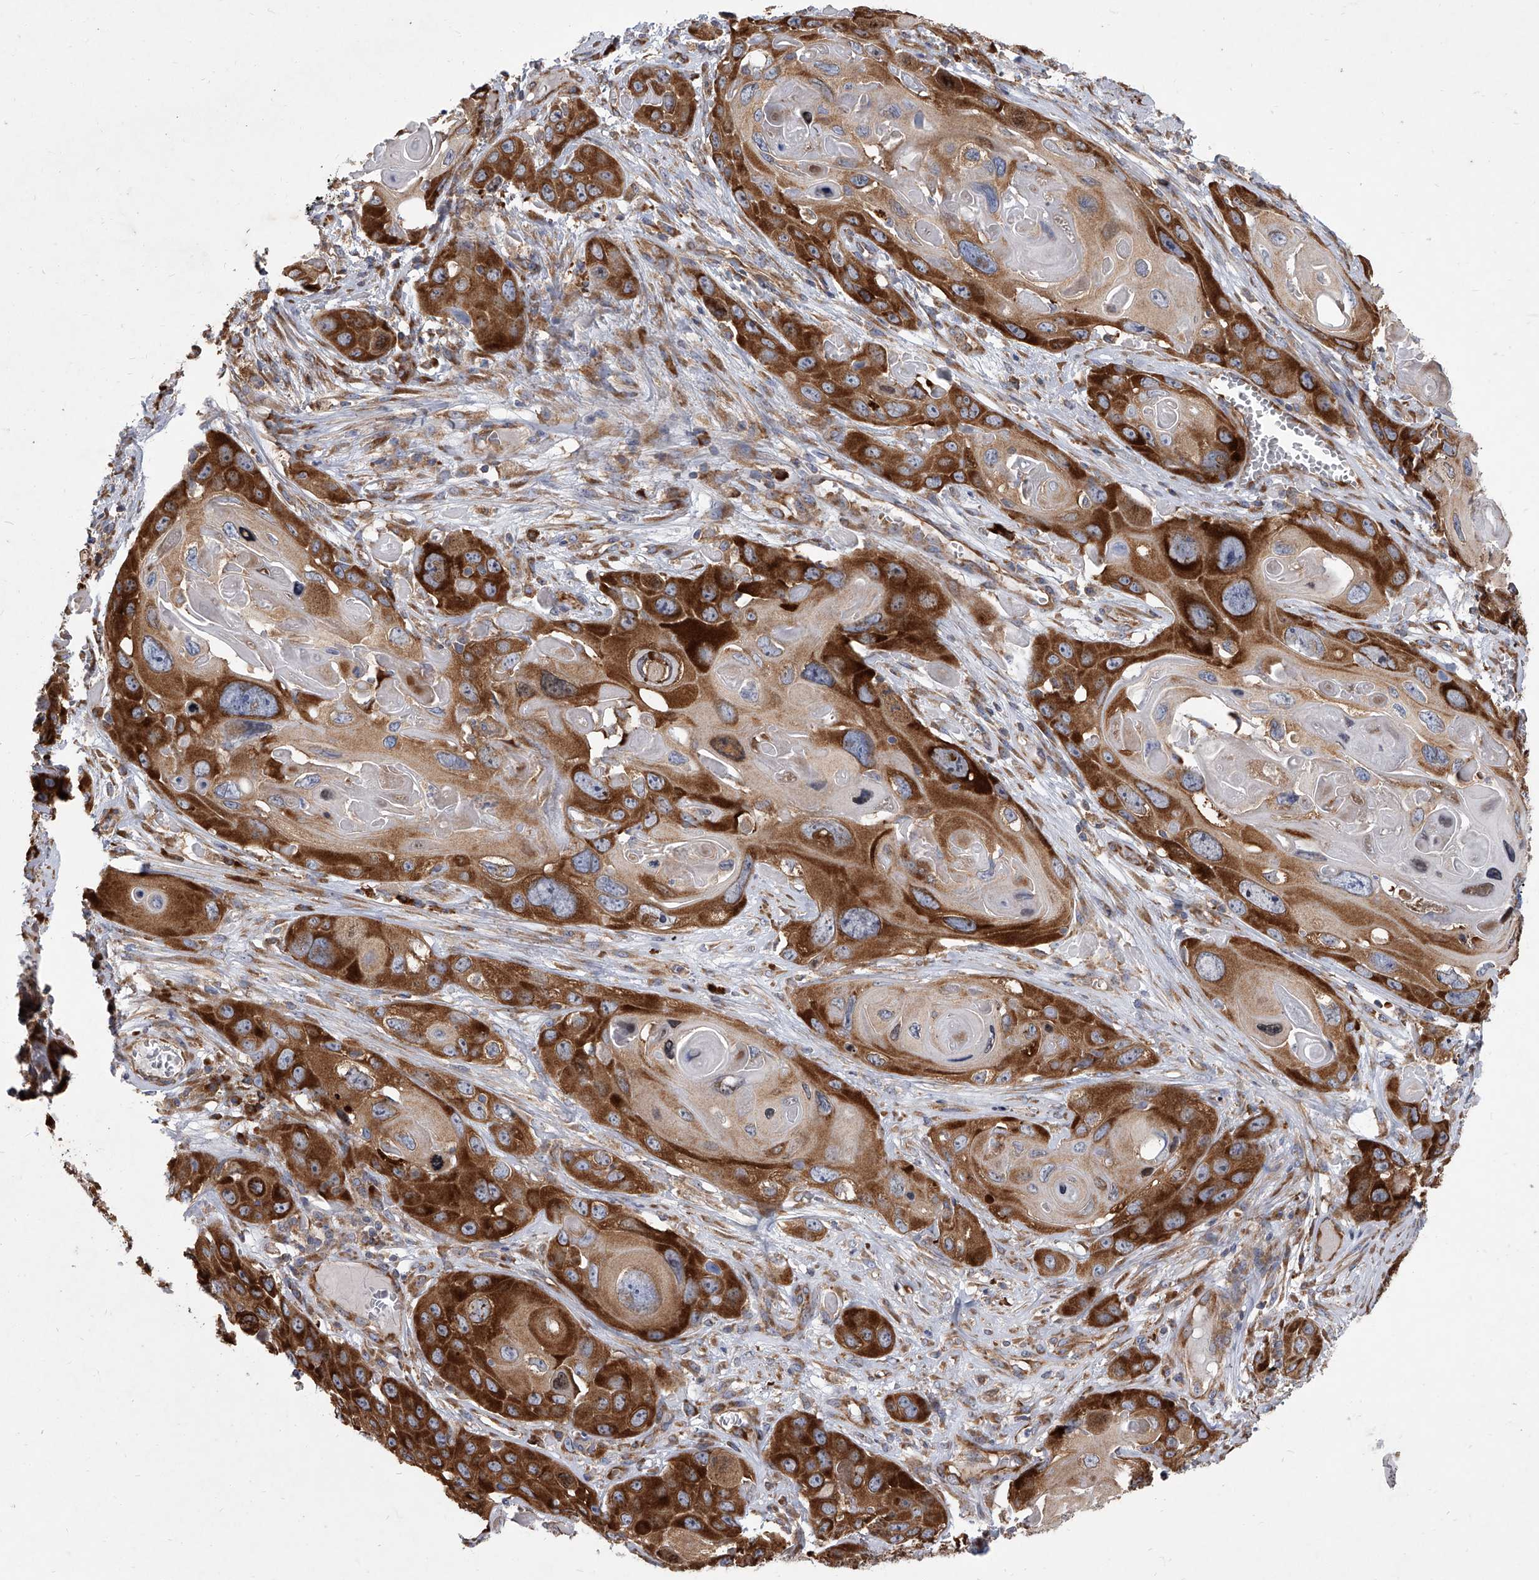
{"staining": {"intensity": "strong", "quantity": ">75%", "location": "cytoplasmic/membranous"}, "tissue": "skin cancer", "cell_type": "Tumor cells", "image_type": "cancer", "snomed": [{"axis": "morphology", "description": "Squamous cell carcinoma, NOS"}, {"axis": "topography", "description": "Skin"}], "caption": "DAB (3,3'-diaminobenzidine) immunohistochemical staining of skin cancer (squamous cell carcinoma) demonstrates strong cytoplasmic/membranous protein positivity in about >75% of tumor cells.", "gene": "EIF2S2", "patient": {"sex": "male", "age": 55}}